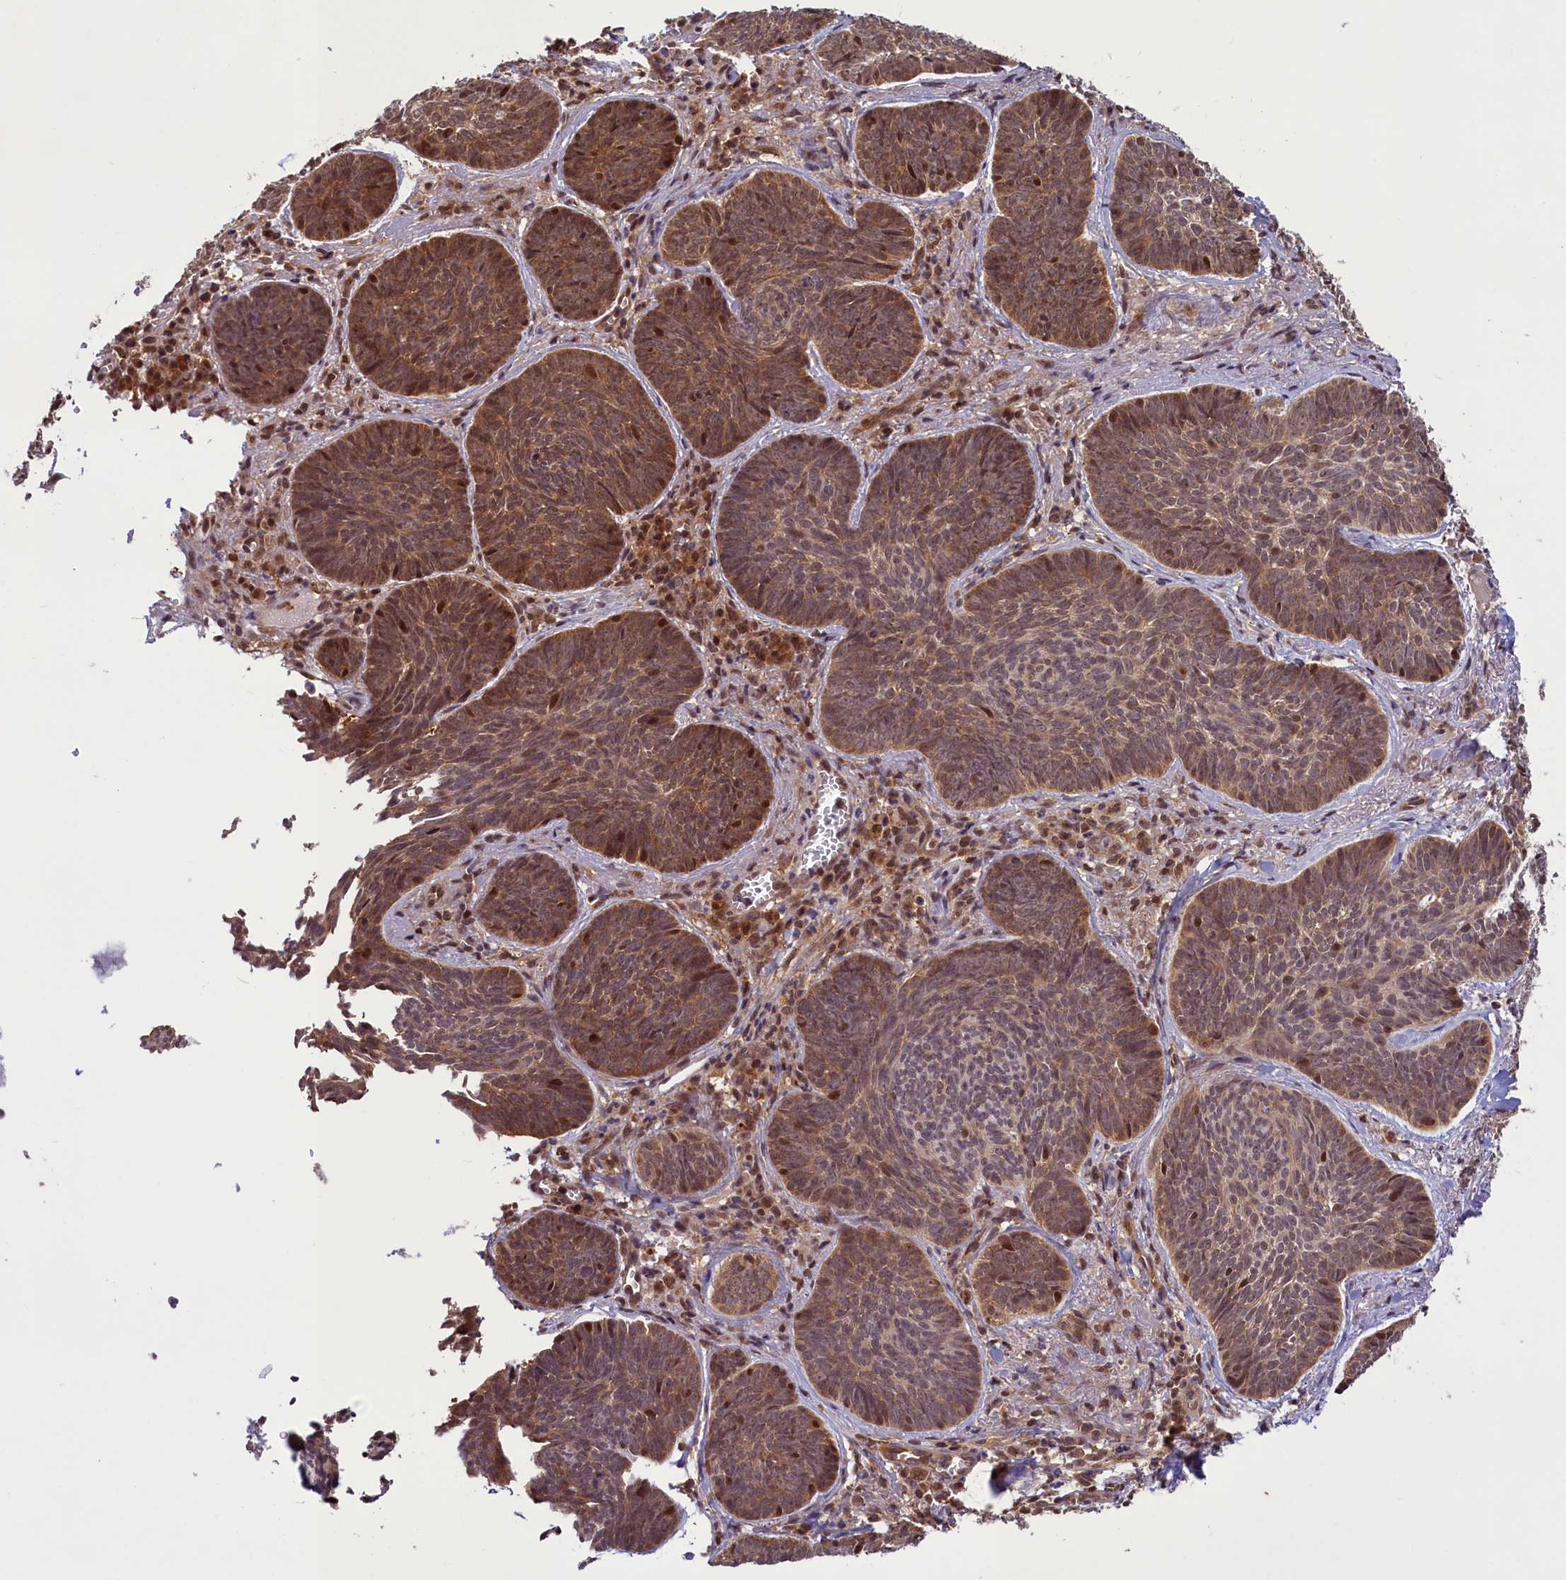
{"staining": {"intensity": "moderate", "quantity": ">75%", "location": "cytoplasmic/membranous,nuclear"}, "tissue": "skin cancer", "cell_type": "Tumor cells", "image_type": "cancer", "snomed": [{"axis": "morphology", "description": "Basal cell carcinoma"}, {"axis": "topography", "description": "Skin"}], "caption": "Skin cancer (basal cell carcinoma) stained for a protein (brown) reveals moderate cytoplasmic/membranous and nuclear positive positivity in approximately >75% of tumor cells.", "gene": "SLC7A6OS", "patient": {"sex": "female", "age": 74}}